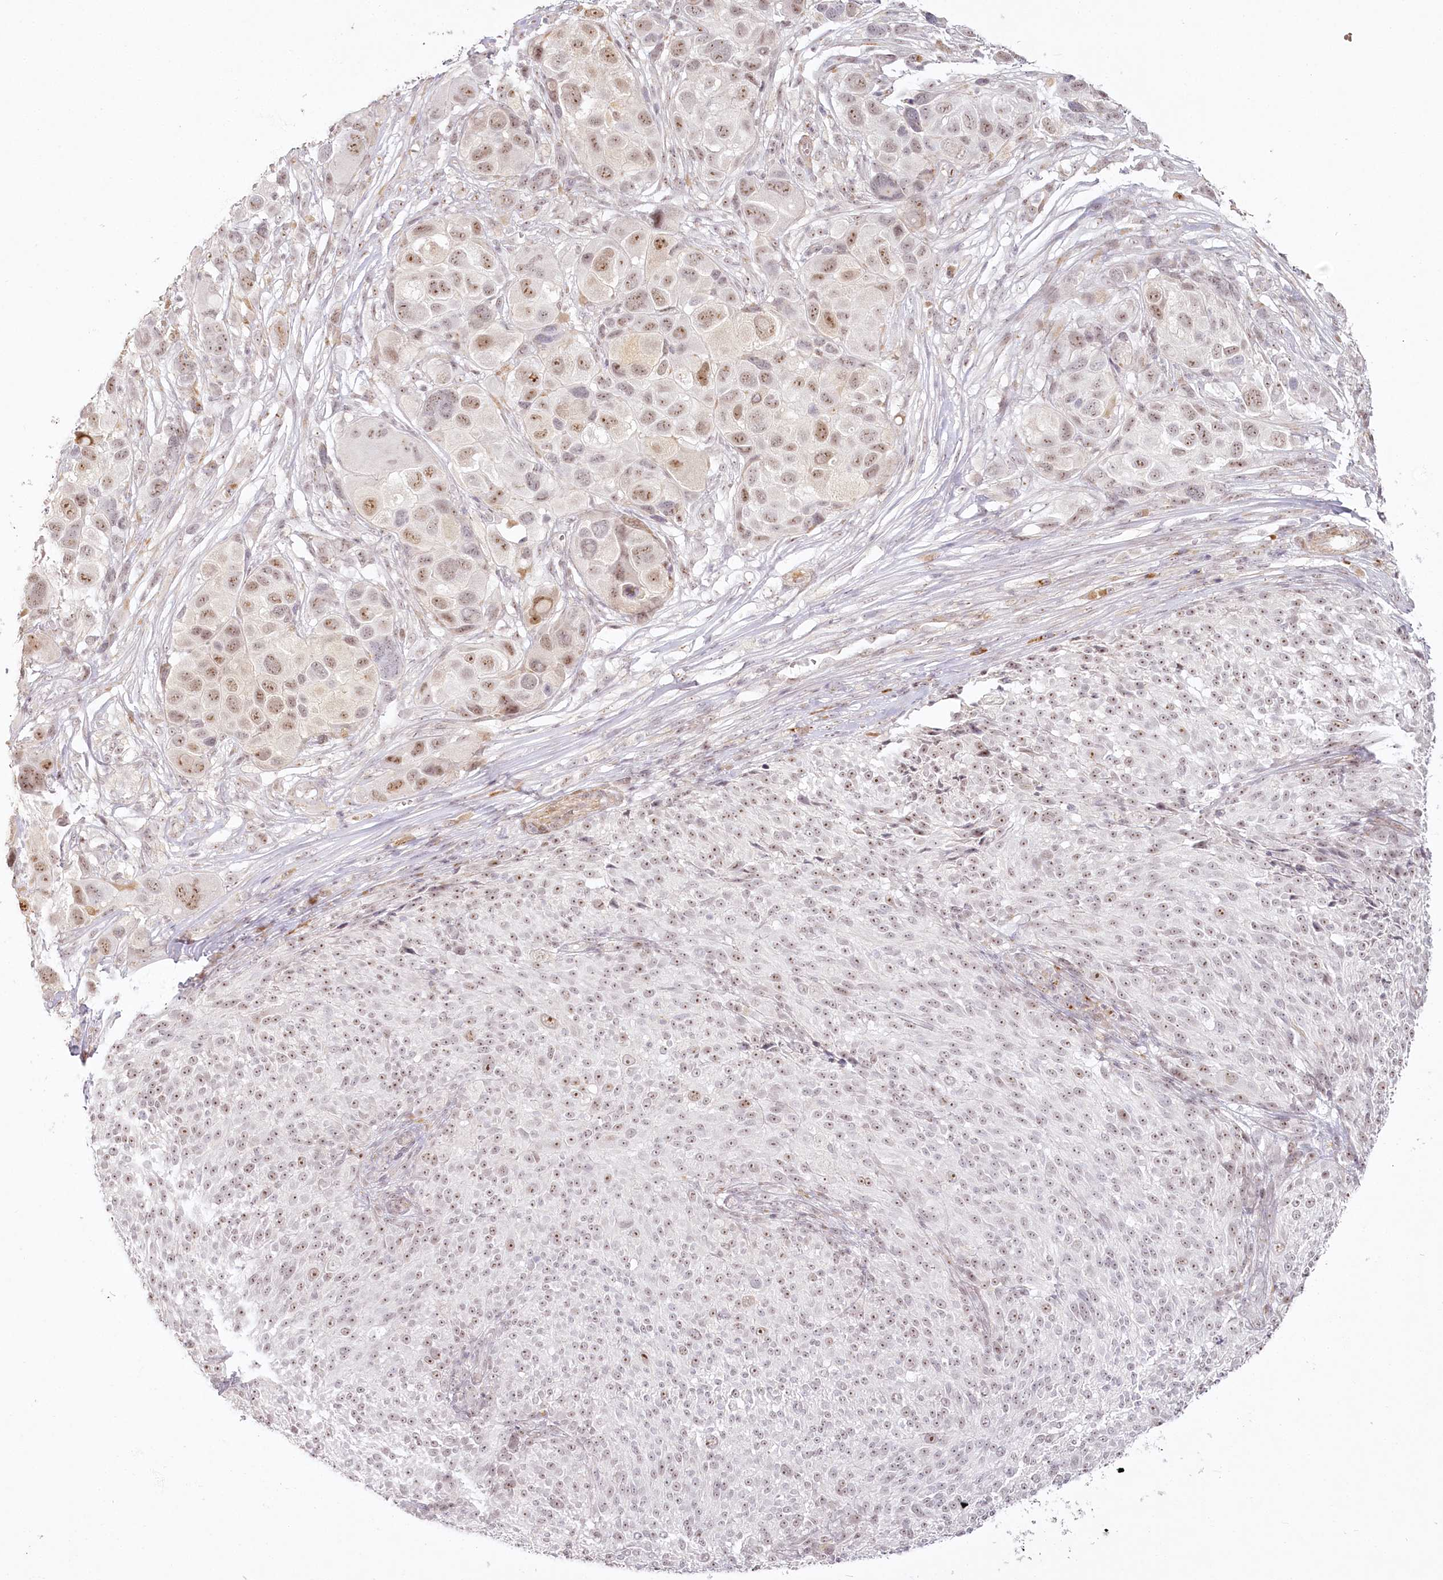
{"staining": {"intensity": "weak", "quantity": ">75%", "location": "nuclear"}, "tissue": "melanoma", "cell_type": "Tumor cells", "image_type": "cancer", "snomed": [{"axis": "morphology", "description": "Malignant melanoma, NOS"}, {"axis": "topography", "description": "Skin of trunk"}], "caption": "Immunohistochemical staining of malignant melanoma reveals low levels of weak nuclear expression in approximately >75% of tumor cells.", "gene": "EXOSC7", "patient": {"sex": "male", "age": 71}}